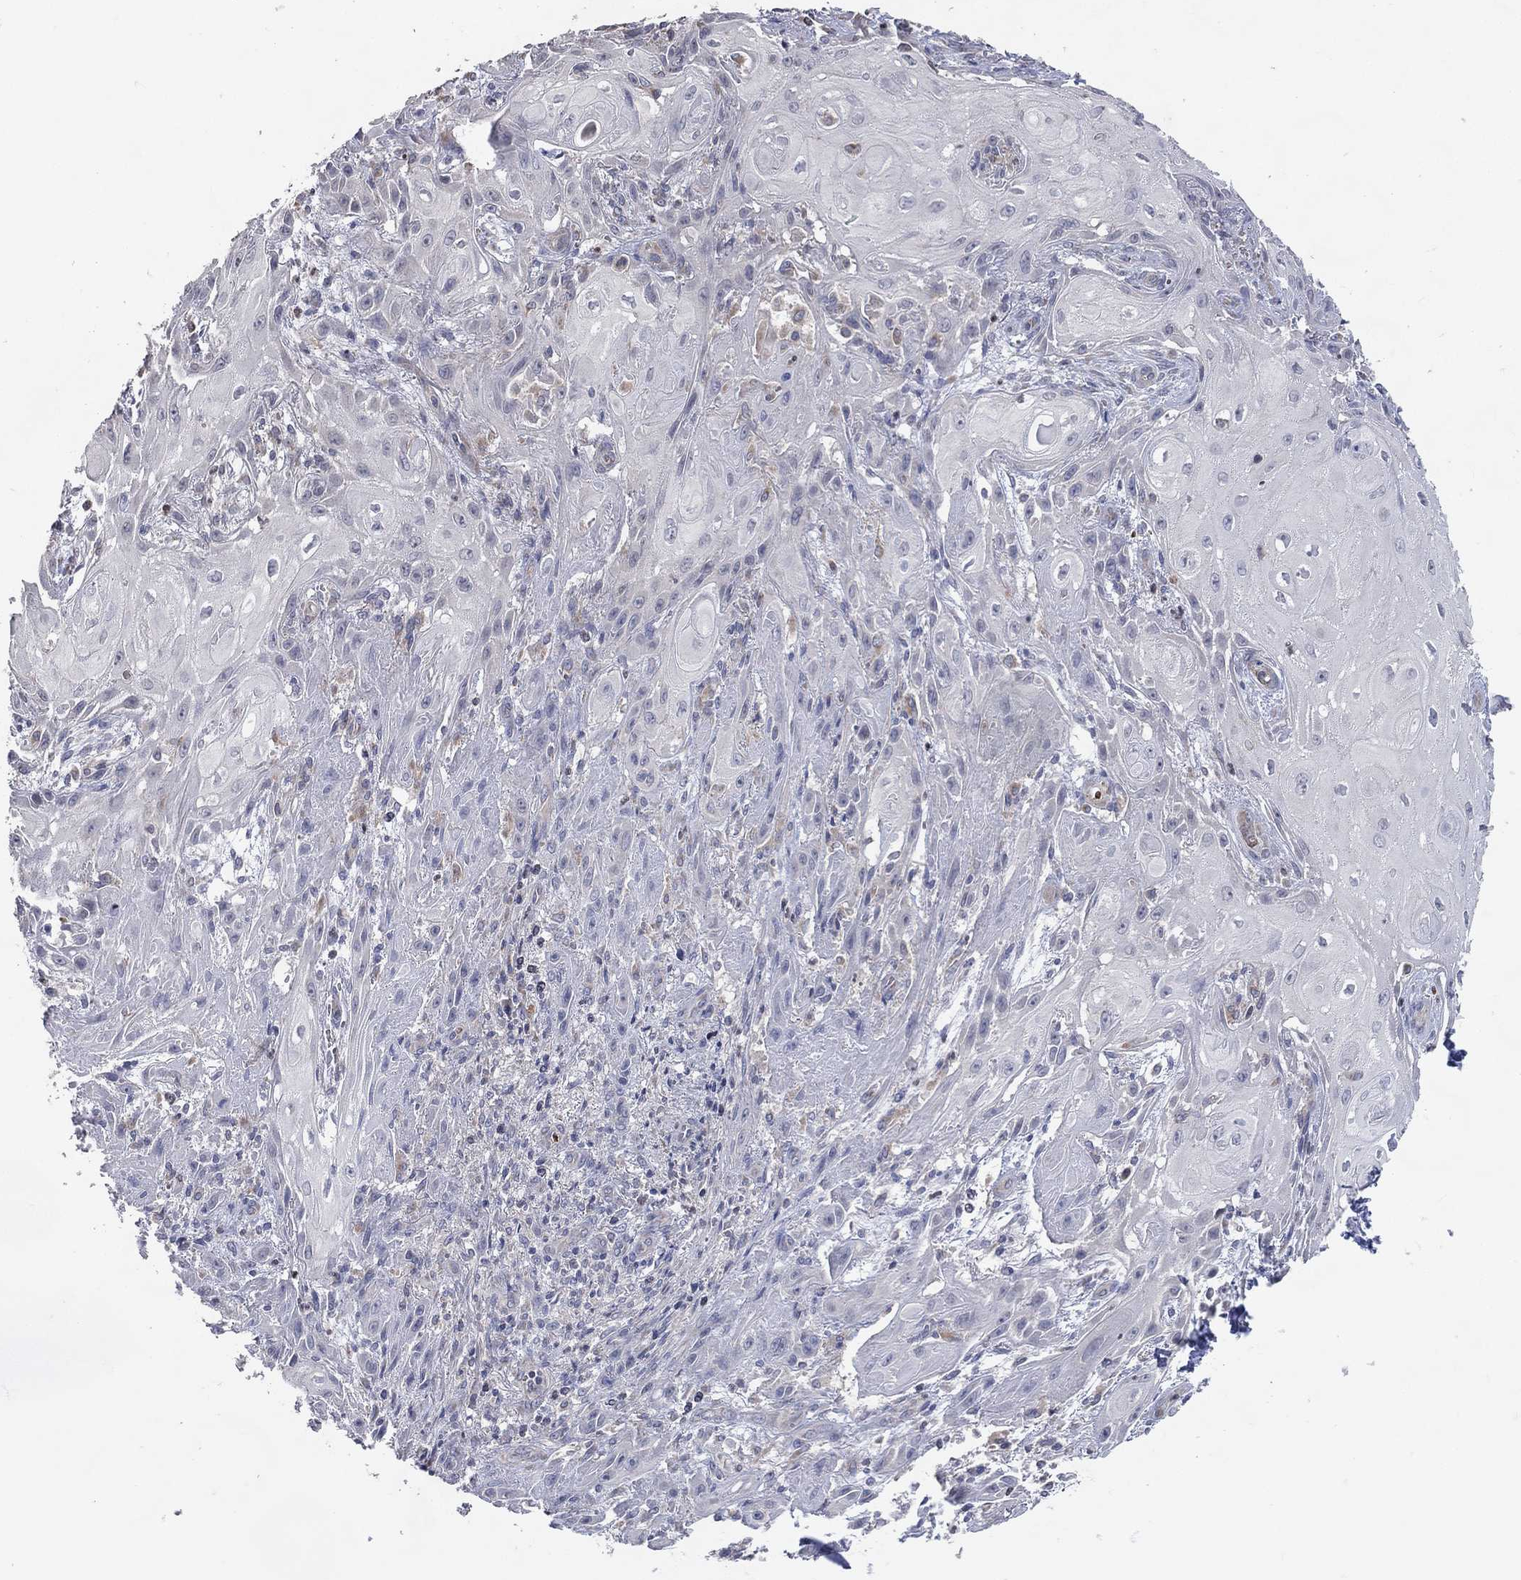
{"staining": {"intensity": "negative", "quantity": "none", "location": "none"}, "tissue": "skin cancer", "cell_type": "Tumor cells", "image_type": "cancer", "snomed": [{"axis": "morphology", "description": "Squamous cell carcinoma, NOS"}, {"axis": "topography", "description": "Skin"}], "caption": "The photomicrograph exhibits no significant staining in tumor cells of squamous cell carcinoma (skin).", "gene": "DNAH7", "patient": {"sex": "male", "age": 62}}